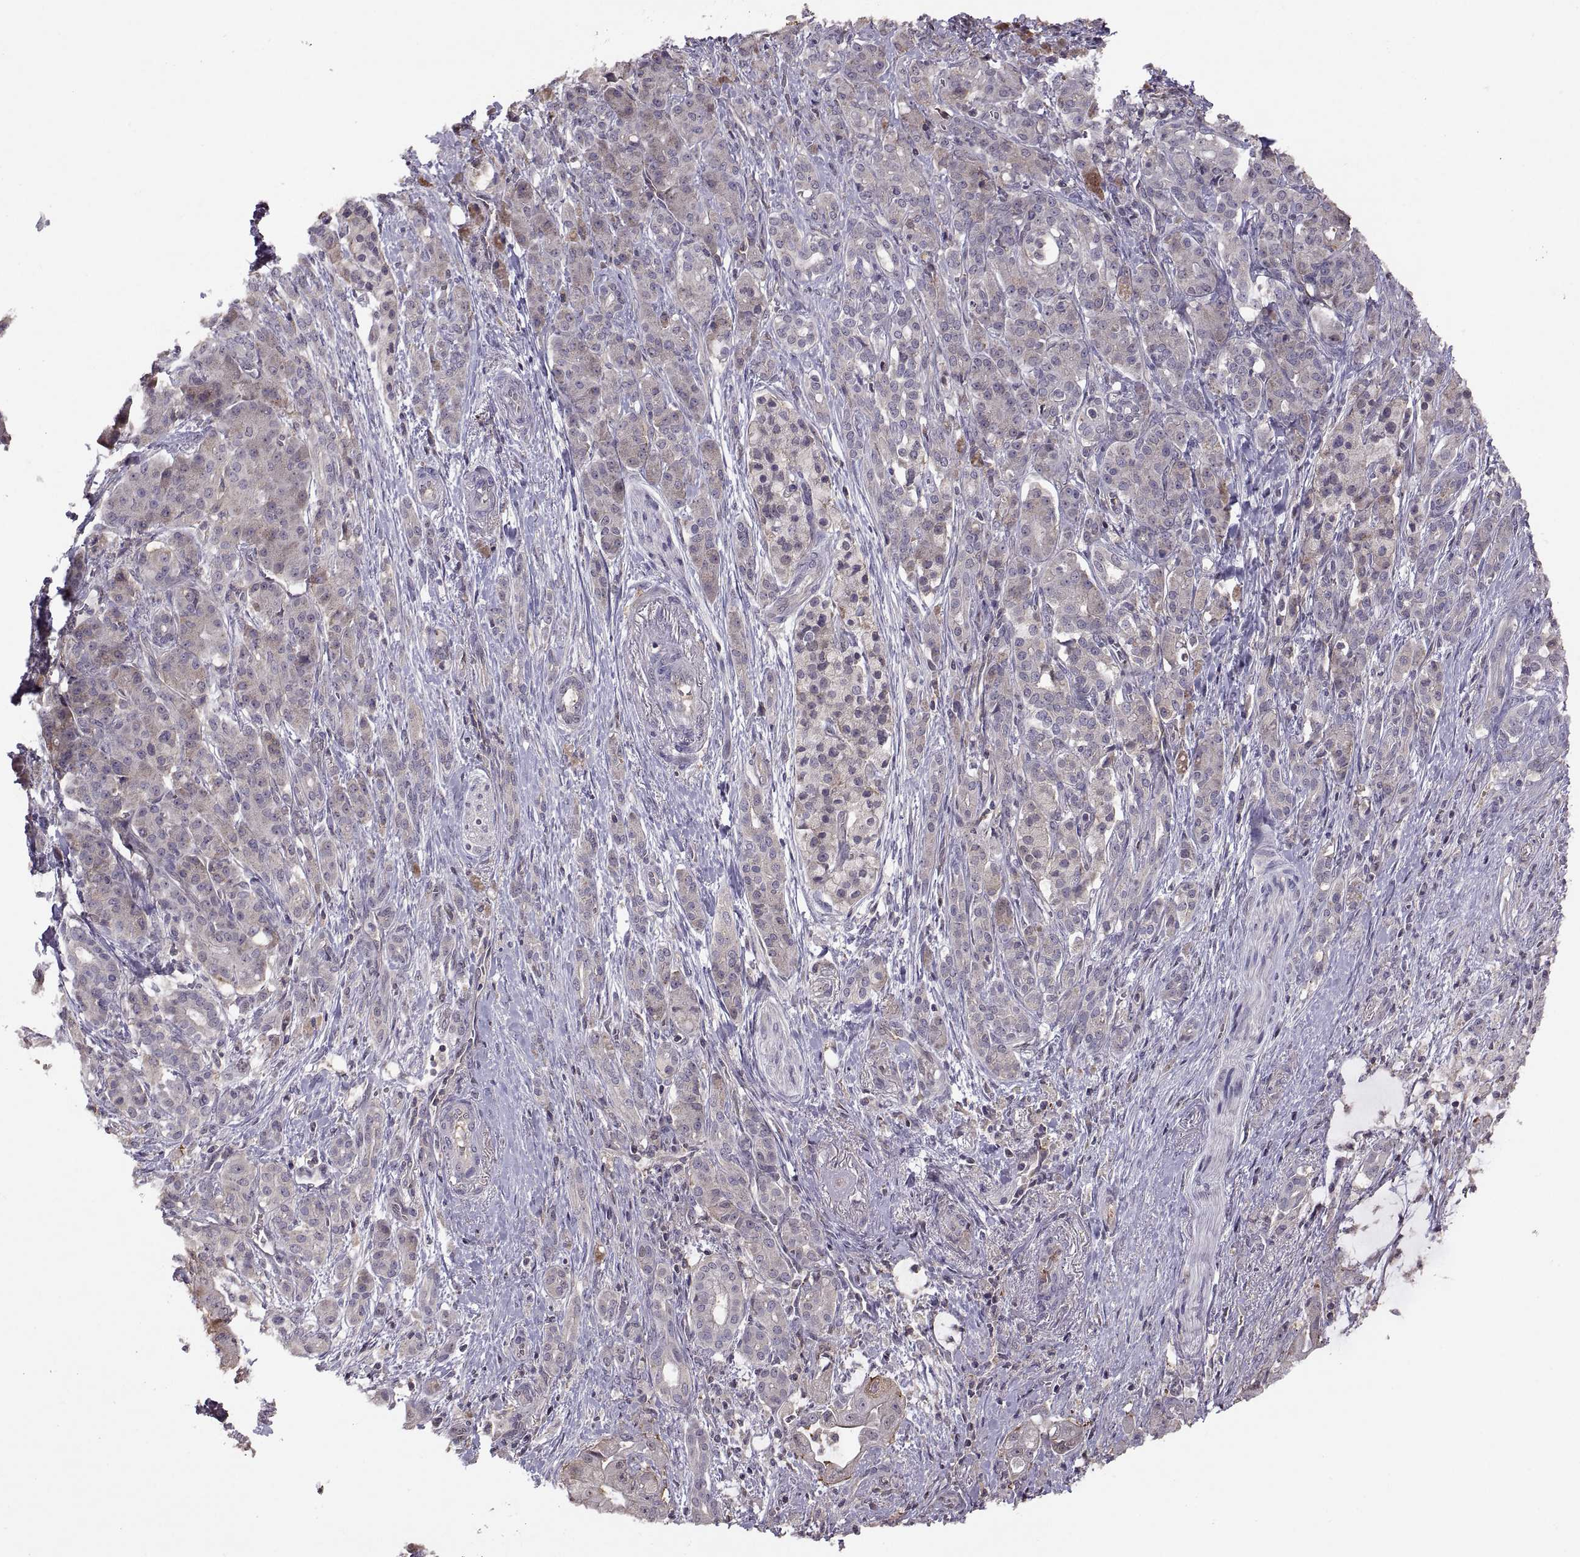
{"staining": {"intensity": "negative", "quantity": "none", "location": "none"}, "tissue": "pancreatic cancer", "cell_type": "Tumor cells", "image_type": "cancer", "snomed": [{"axis": "morphology", "description": "Normal tissue, NOS"}, {"axis": "morphology", "description": "Inflammation, NOS"}, {"axis": "morphology", "description": "Adenocarcinoma, NOS"}, {"axis": "topography", "description": "Pancreas"}], "caption": "Tumor cells are negative for brown protein staining in pancreatic adenocarcinoma. Brightfield microscopy of immunohistochemistry (IHC) stained with DAB (brown) and hematoxylin (blue), captured at high magnification.", "gene": "NMNAT2", "patient": {"sex": "male", "age": 57}}